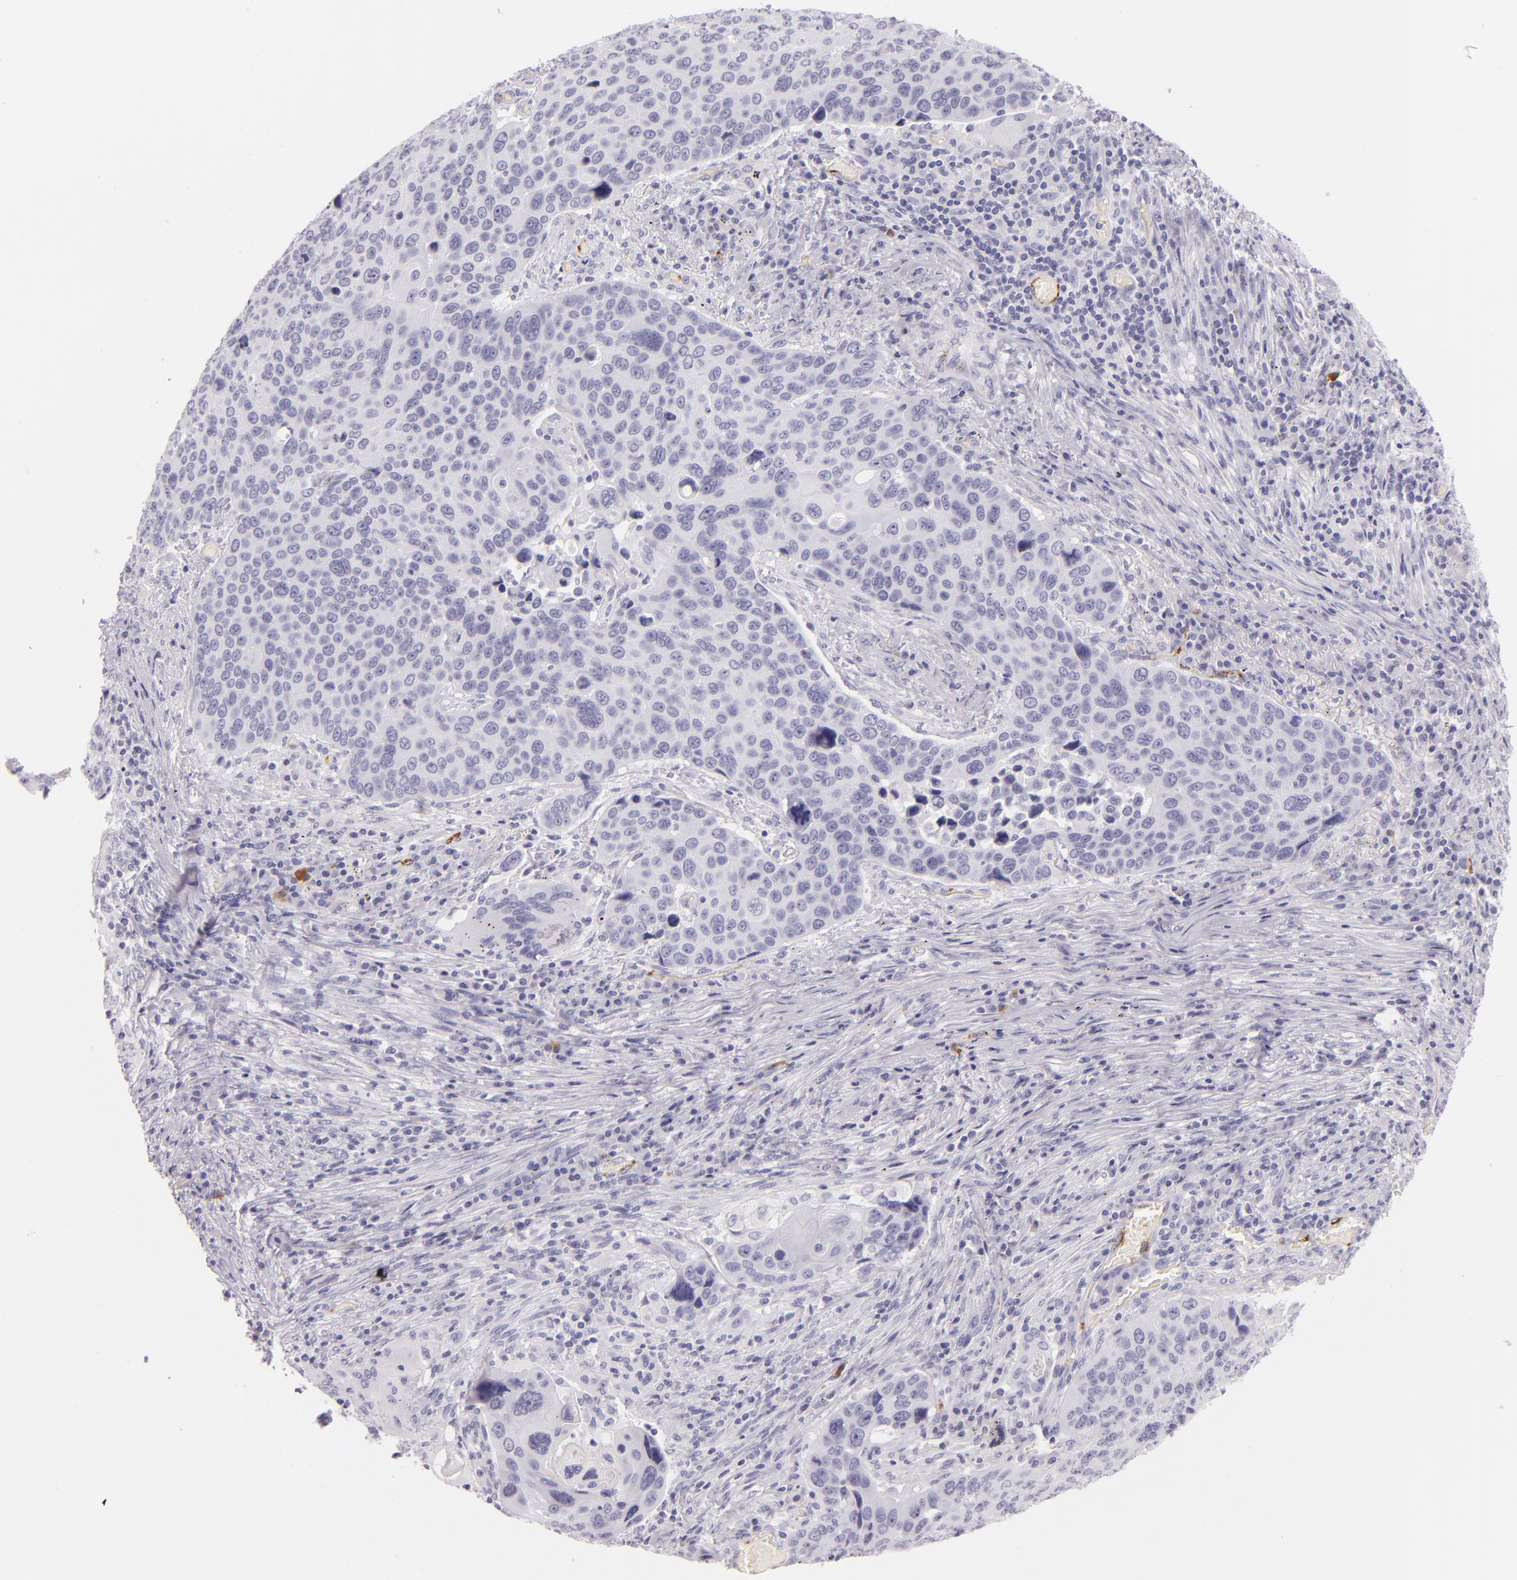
{"staining": {"intensity": "negative", "quantity": "none", "location": "none"}, "tissue": "lung cancer", "cell_type": "Tumor cells", "image_type": "cancer", "snomed": [{"axis": "morphology", "description": "Squamous cell carcinoma, NOS"}, {"axis": "topography", "description": "Lung"}], "caption": "This photomicrograph is of lung cancer stained with IHC to label a protein in brown with the nuclei are counter-stained blue. There is no expression in tumor cells.", "gene": "SELP", "patient": {"sex": "male", "age": 68}}